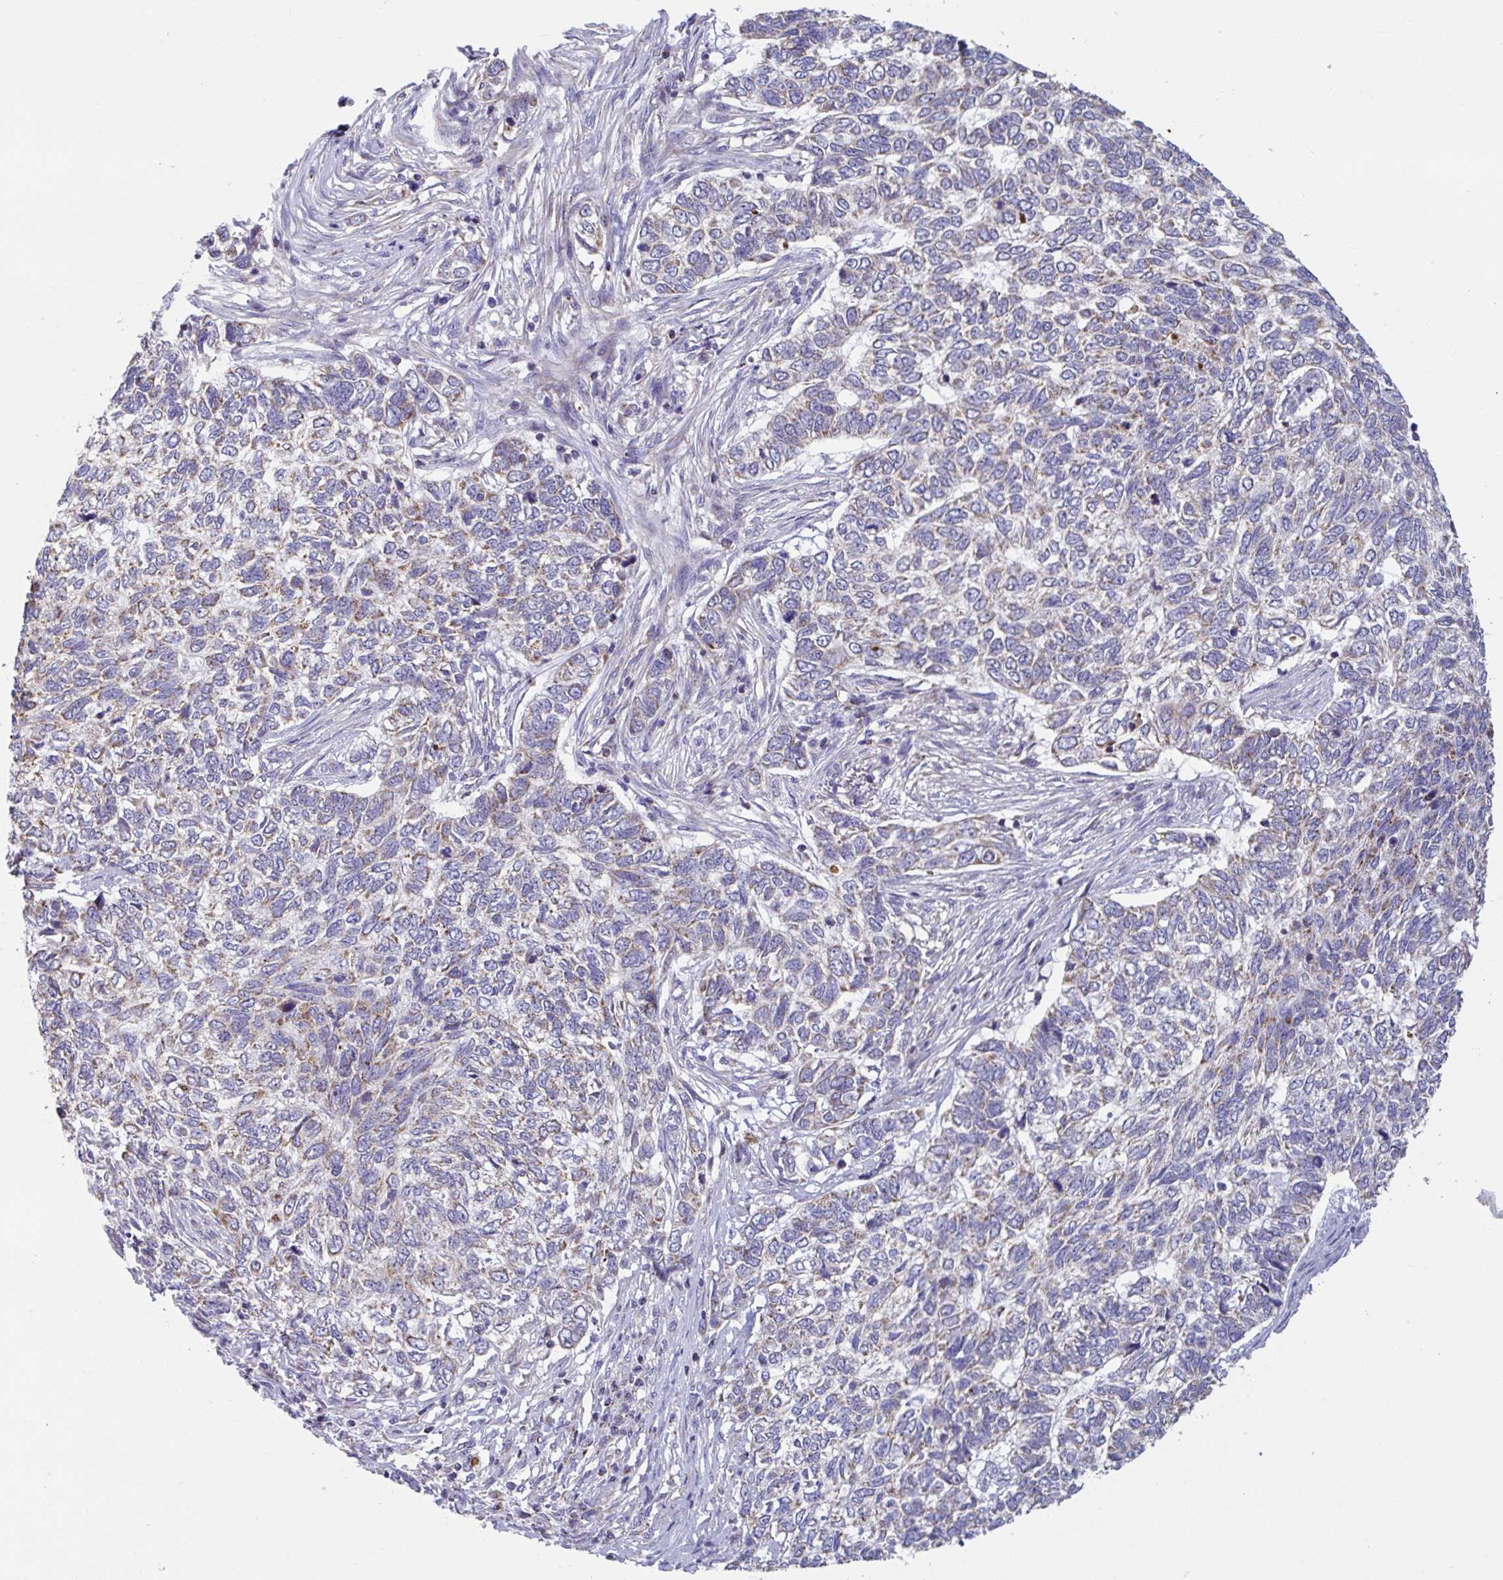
{"staining": {"intensity": "weak", "quantity": "25%-75%", "location": "cytoplasmic/membranous"}, "tissue": "skin cancer", "cell_type": "Tumor cells", "image_type": "cancer", "snomed": [{"axis": "morphology", "description": "Basal cell carcinoma"}, {"axis": "topography", "description": "Skin"}], "caption": "Immunohistochemical staining of human skin cancer (basal cell carcinoma) reveals weak cytoplasmic/membranous protein expression in approximately 25%-75% of tumor cells.", "gene": "BCAT2", "patient": {"sex": "female", "age": 65}}